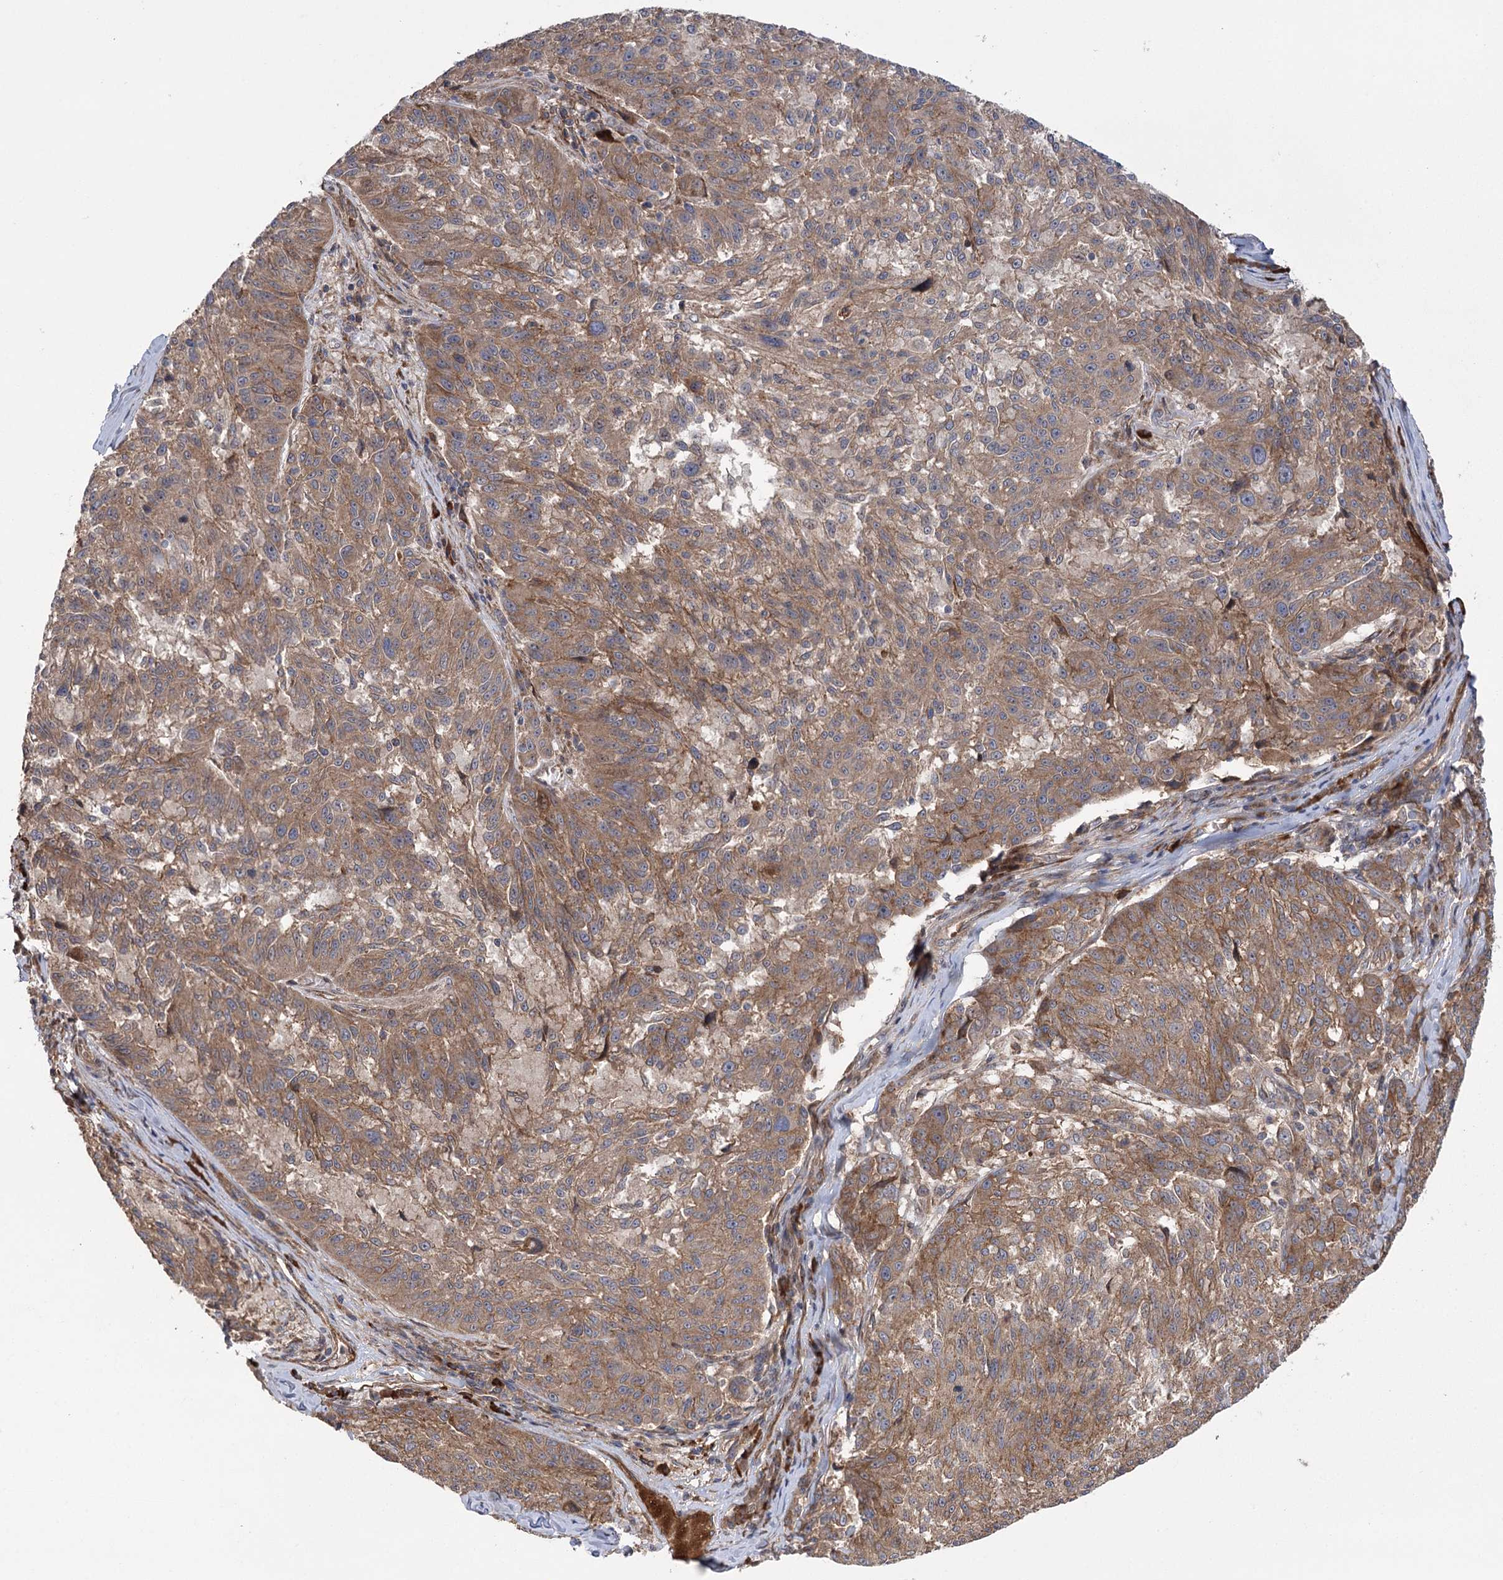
{"staining": {"intensity": "moderate", "quantity": ">75%", "location": "cytoplasmic/membranous"}, "tissue": "melanoma", "cell_type": "Tumor cells", "image_type": "cancer", "snomed": [{"axis": "morphology", "description": "Malignant melanoma, NOS"}, {"axis": "topography", "description": "Skin"}], "caption": "This image exhibits melanoma stained with IHC to label a protein in brown. The cytoplasmic/membranous of tumor cells show moderate positivity for the protein. Nuclei are counter-stained blue.", "gene": "KCNN2", "patient": {"sex": "male", "age": 53}}